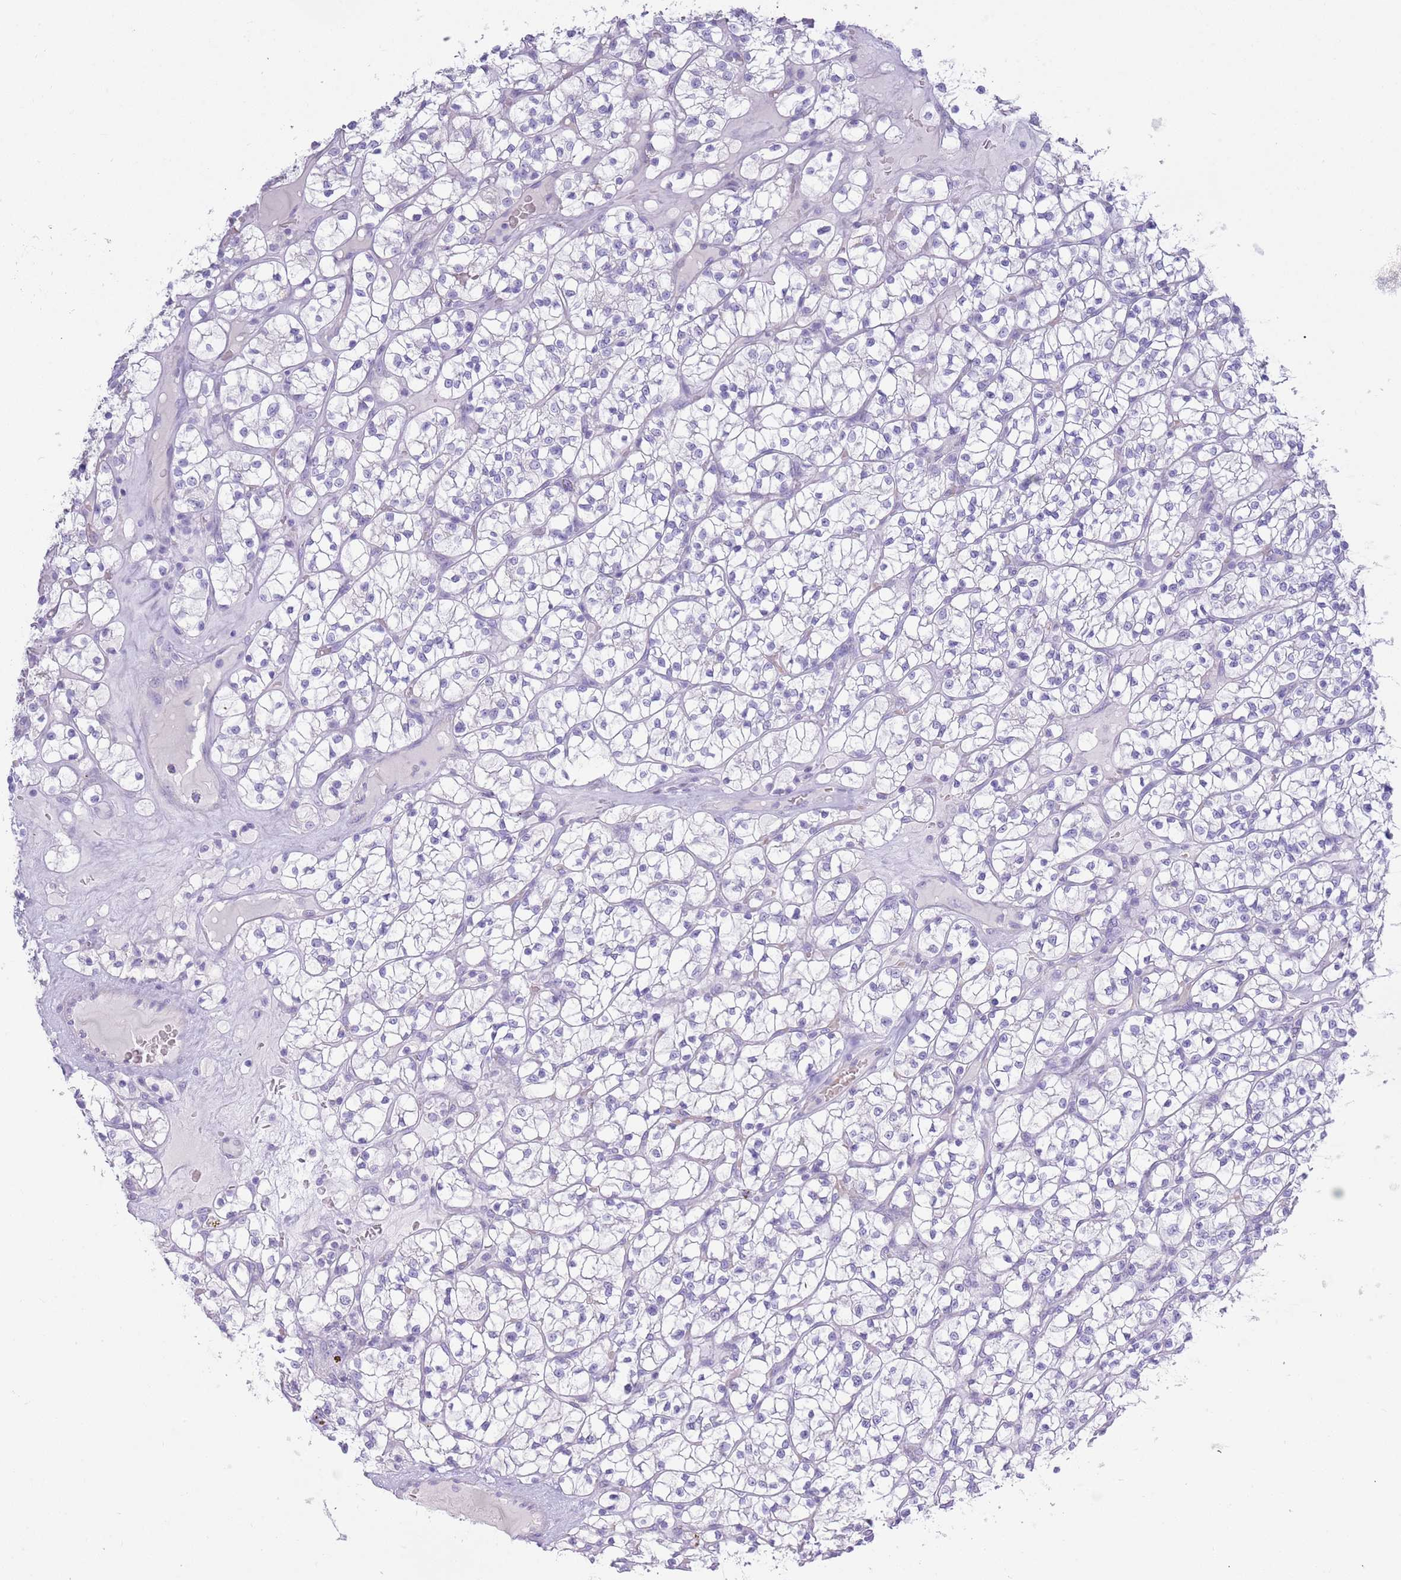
{"staining": {"intensity": "negative", "quantity": "none", "location": "none"}, "tissue": "renal cancer", "cell_type": "Tumor cells", "image_type": "cancer", "snomed": [{"axis": "morphology", "description": "Adenocarcinoma, NOS"}, {"axis": "topography", "description": "Kidney"}], "caption": "Human renal cancer stained for a protein using immunohistochemistry (IHC) exhibits no expression in tumor cells.", "gene": "ACR", "patient": {"sex": "female", "age": 64}}